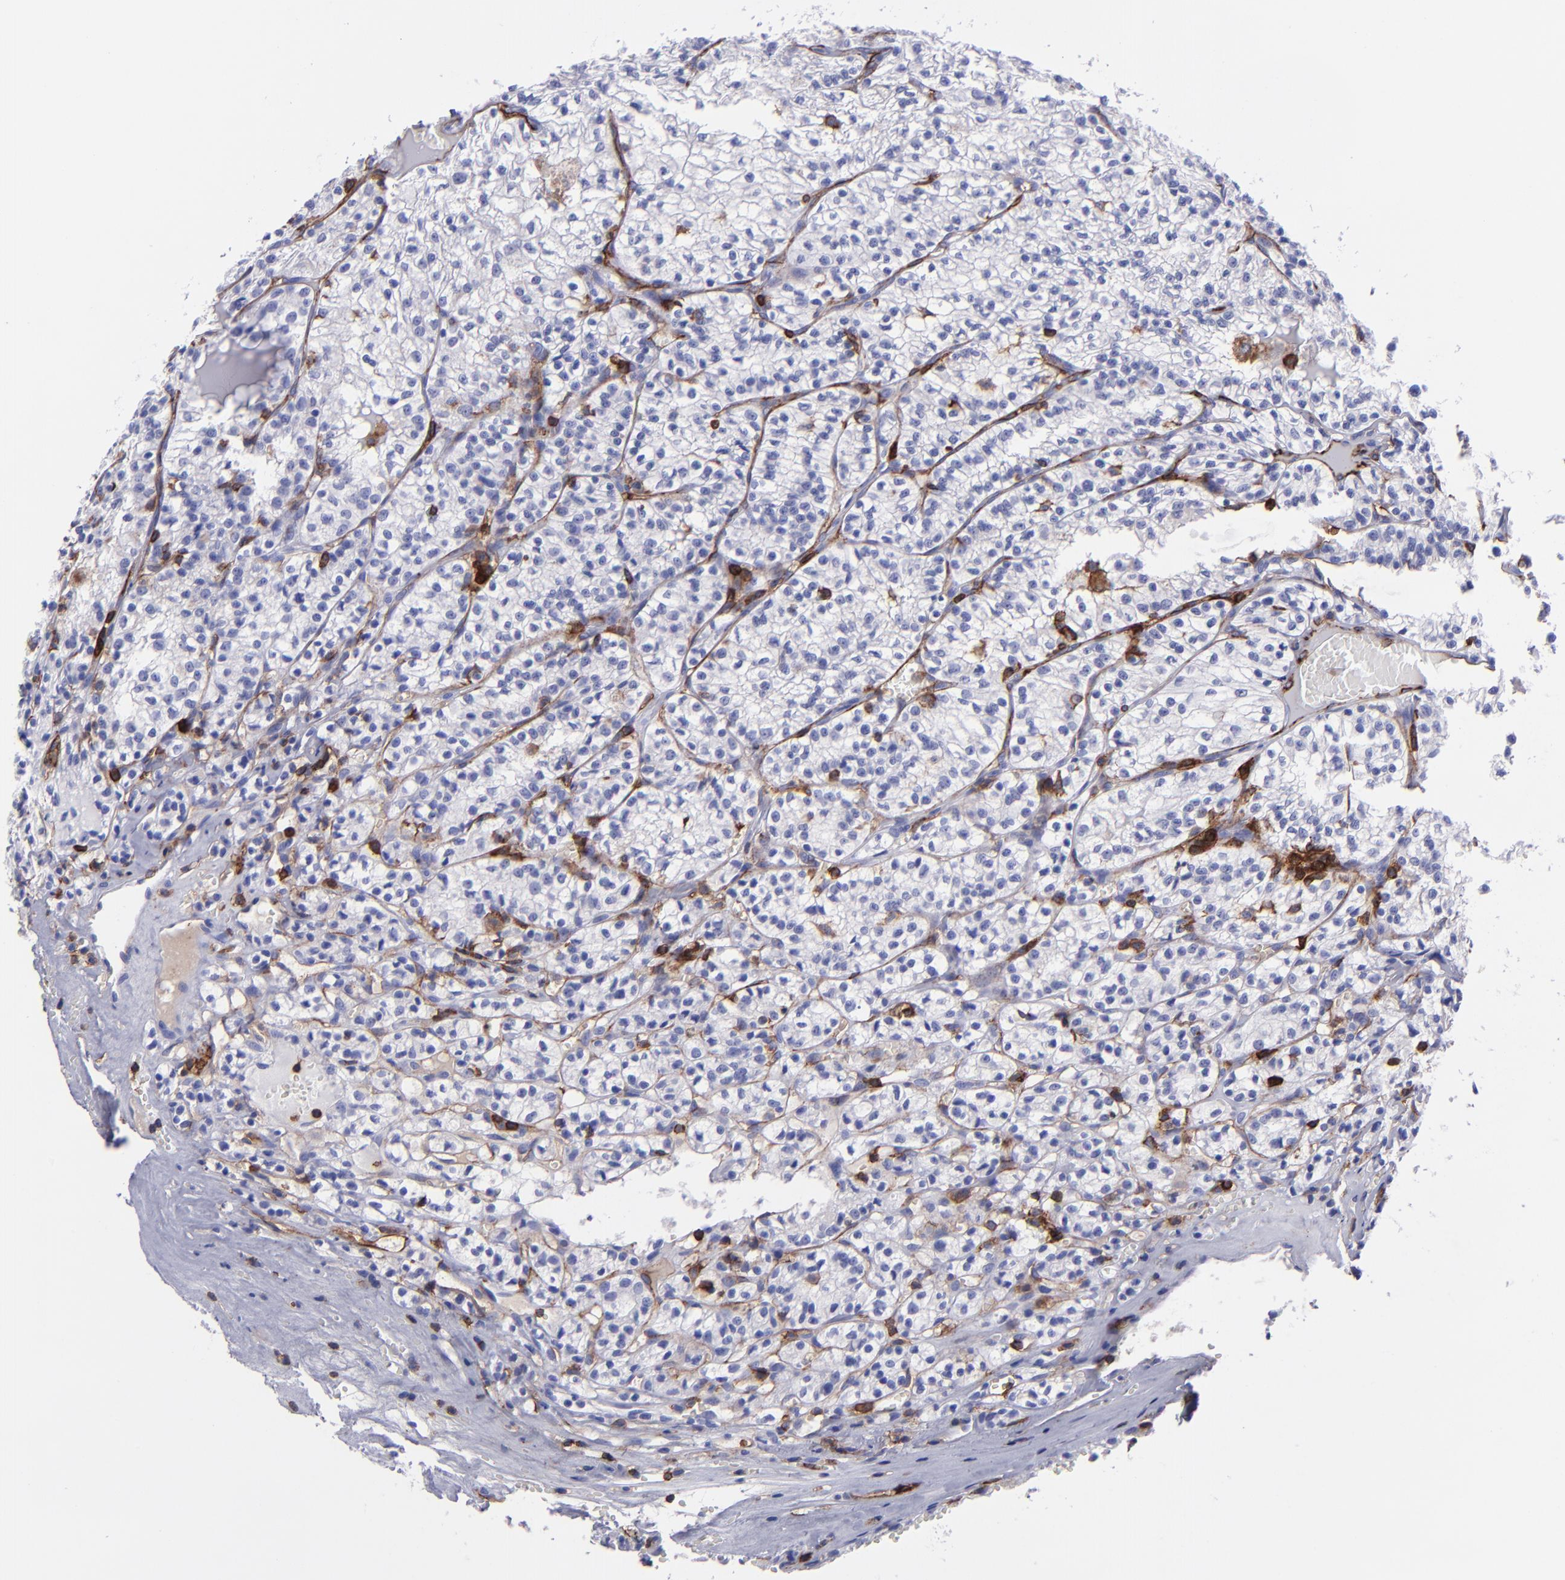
{"staining": {"intensity": "negative", "quantity": "none", "location": "none"}, "tissue": "renal cancer", "cell_type": "Tumor cells", "image_type": "cancer", "snomed": [{"axis": "morphology", "description": "Adenocarcinoma, NOS"}, {"axis": "topography", "description": "Kidney"}], "caption": "A micrograph of adenocarcinoma (renal) stained for a protein shows no brown staining in tumor cells.", "gene": "ICAM3", "patient": {"sex": "male", "age": 61}}